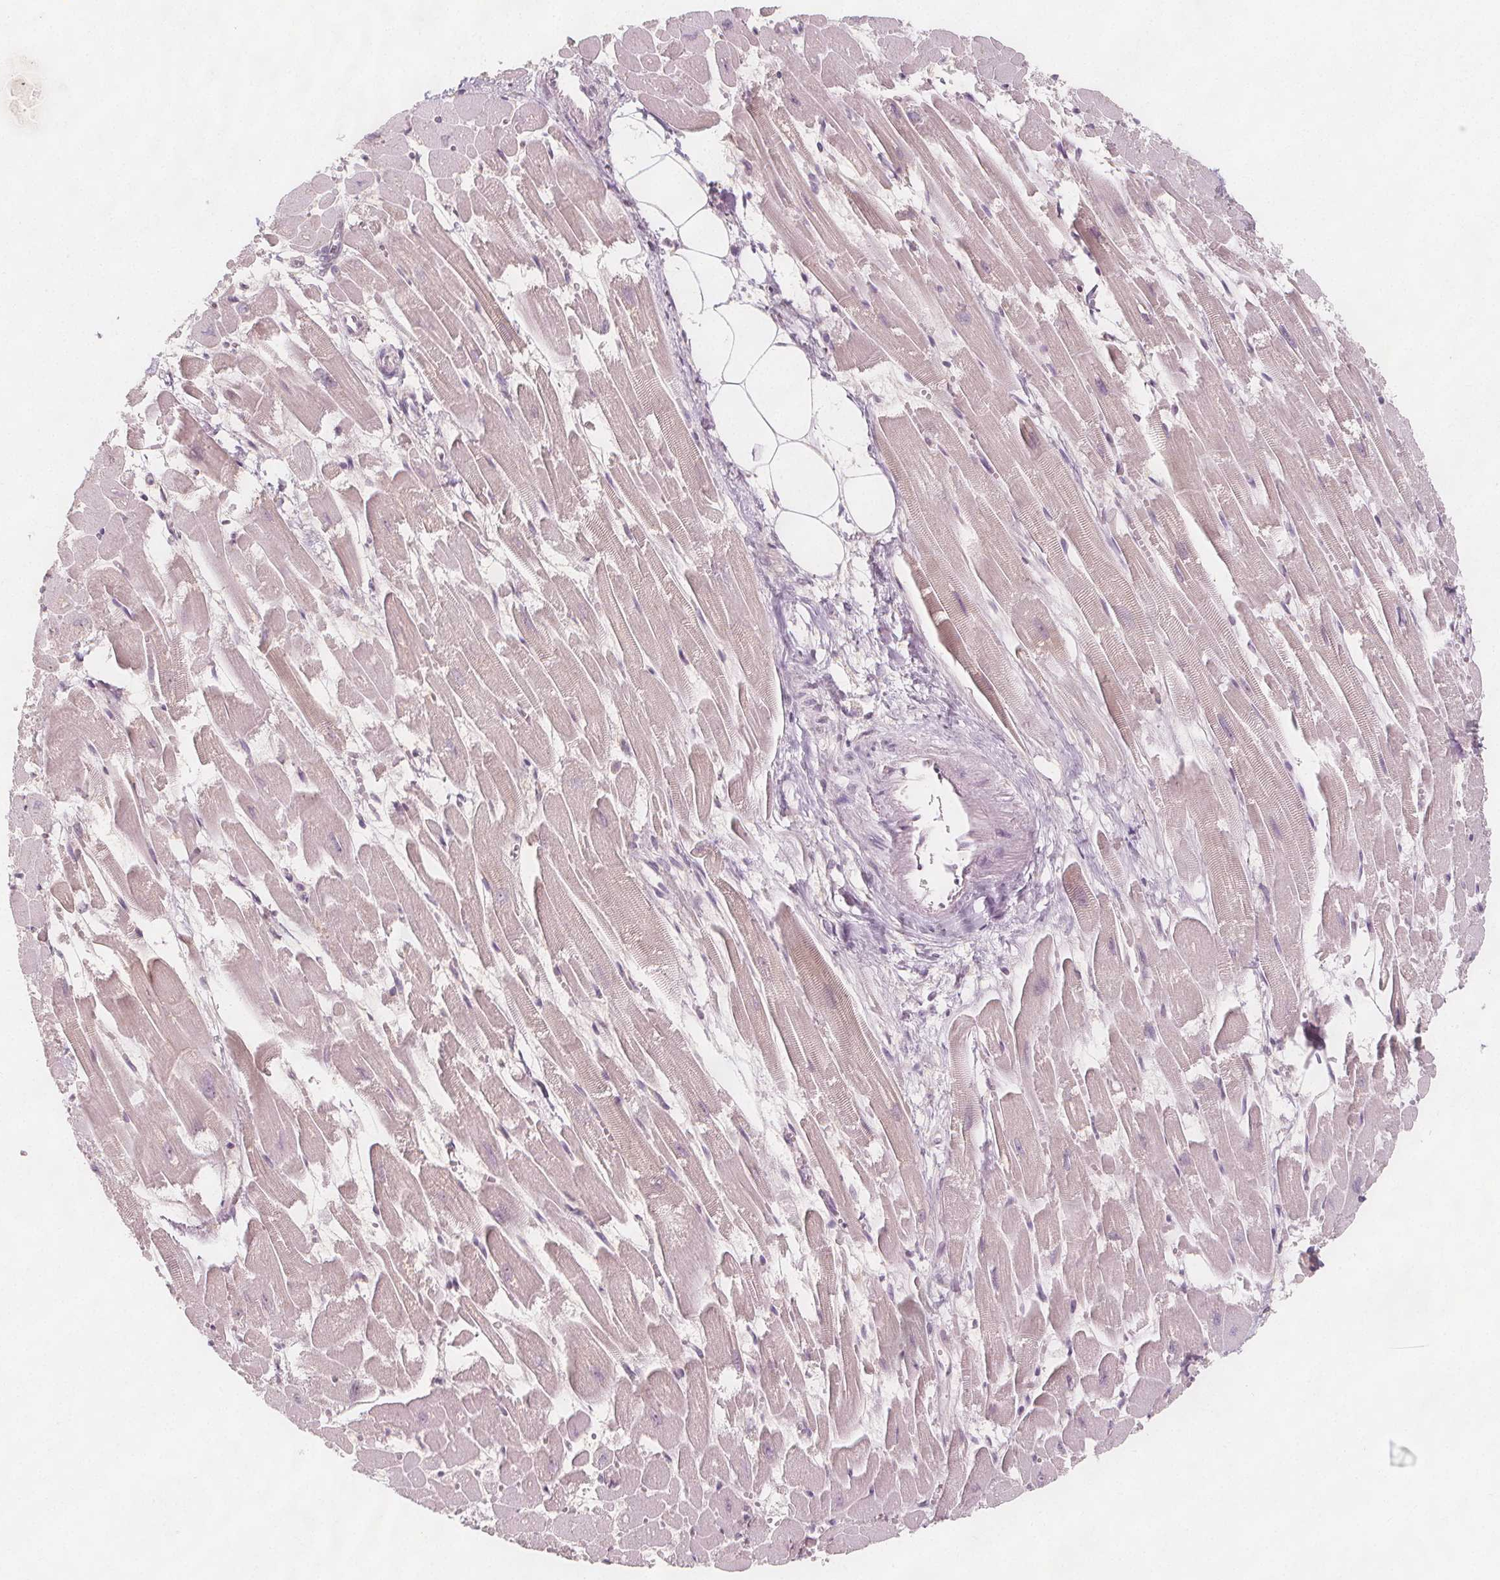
{"staining": {"intensity": "negative", "quantity": "none", "location": "none"}, "tissue": "heart muscle", "cell_type": "Cardiomyocytes", "image_type": "normal", "snomed": [{"axis": "morphology", "description": "Normal tissue, NOS"}, {"axis": "topography", "description": "Heart"}], "caption": "DAB immunohistochemical staining of normal heart muscle reveals no significant staining in cardiomyocytes.", "gene": "C1orf167", "patient": {"sex": "female", "age": 52}}